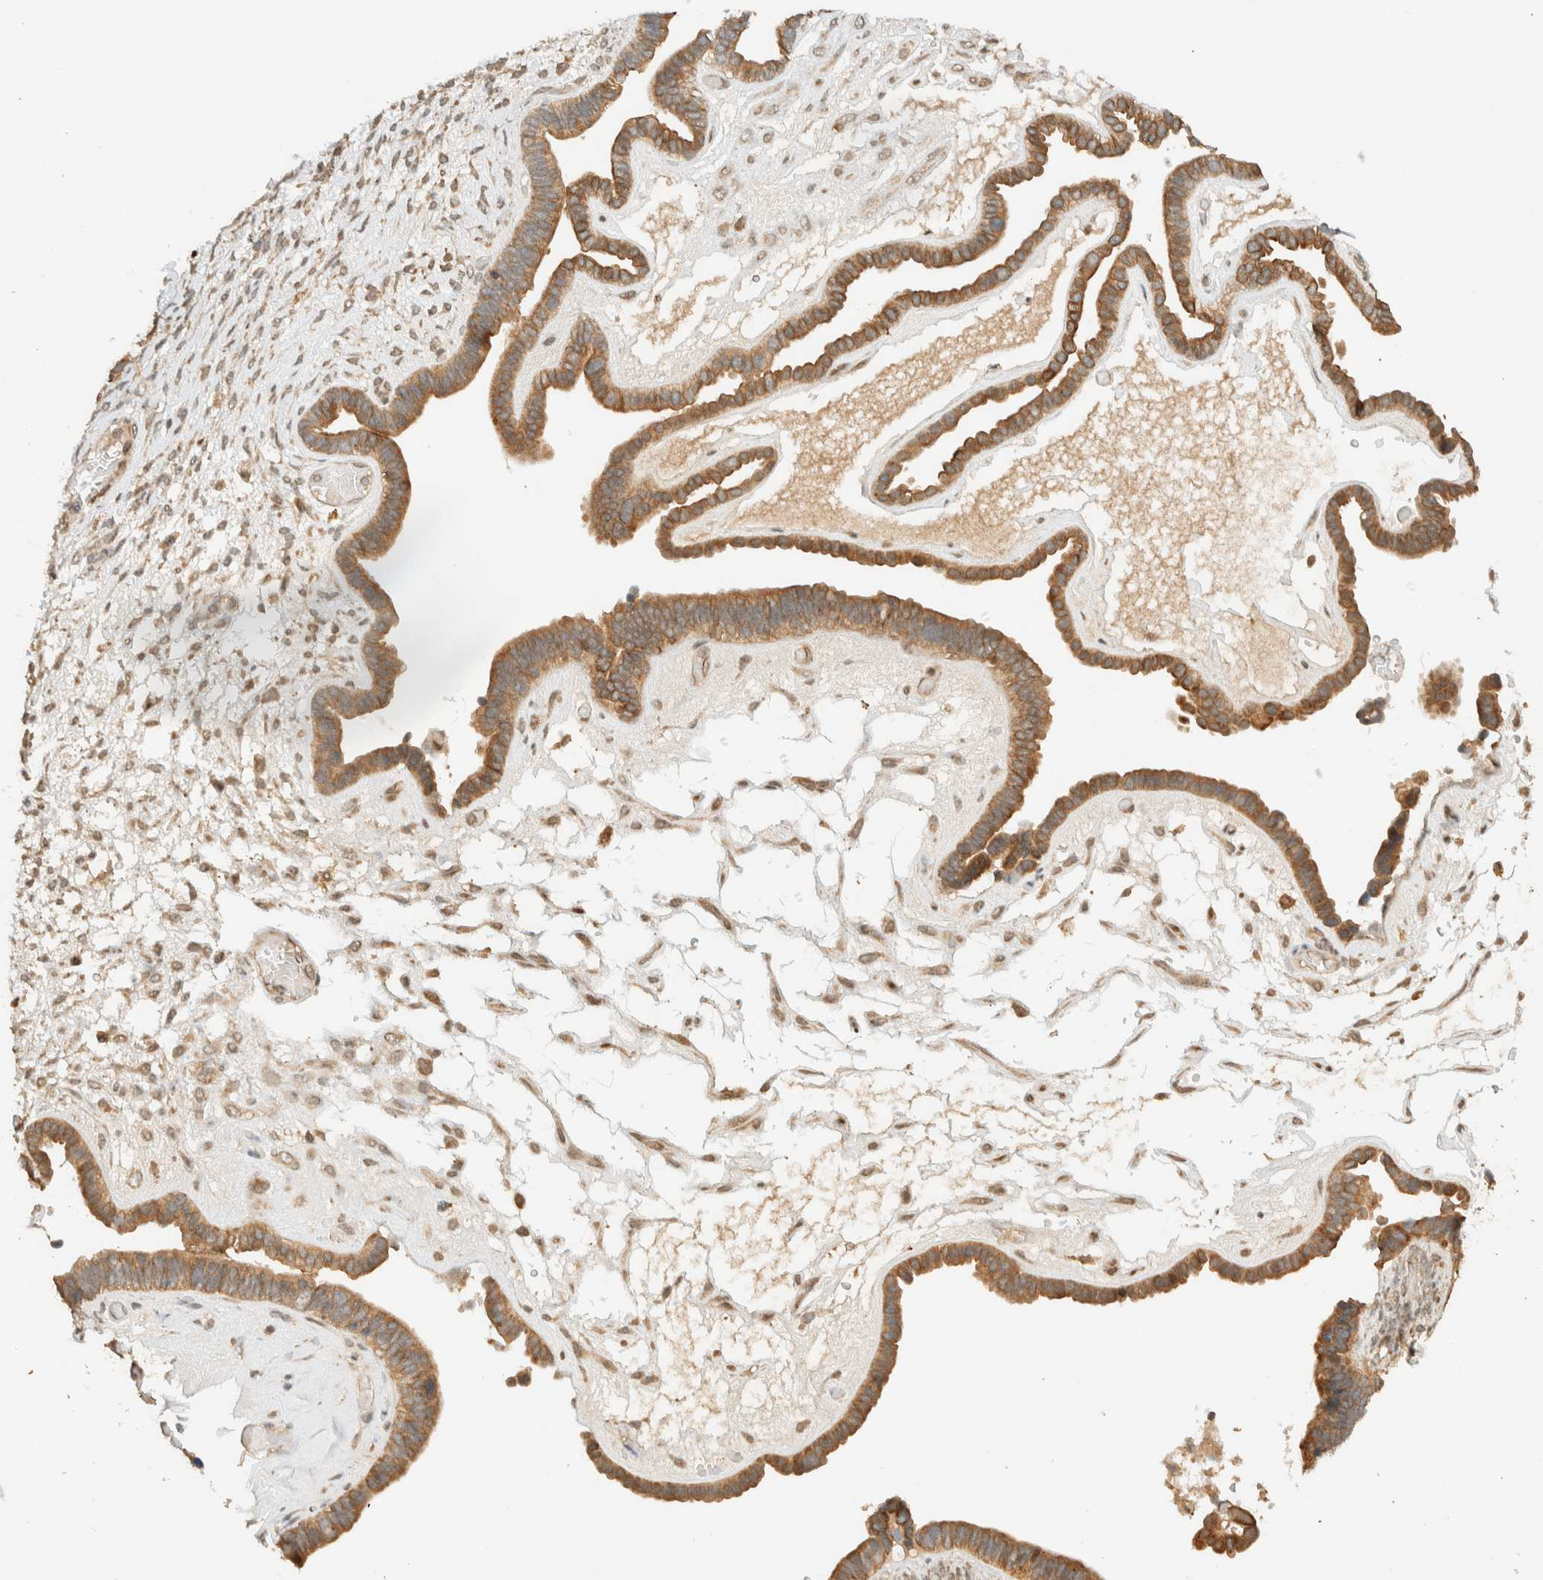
{"staining": {"intensity": "moderate", "quantity": ">75%", "location": "cytoplasmic/membranous"}, "tissue": "ovarian cancer", "cell_type": "Tumor cells", "image_type": "cancer", "snomed": [{"axis": "morphology", "description": "Cystadenocarcinoma, serous, NOS"}, {"axis": "topography", "description": "Ovary"}], "caption": "This is an image of immunohistochemistry staining of ovarian cancer (serous cystadenocarcinoma), which shows moderate positivity in the cytoplasmic/membranous of tumor cells.", "gene": "ZBTB34", "patient": {"sex": "female", "age": 56}}